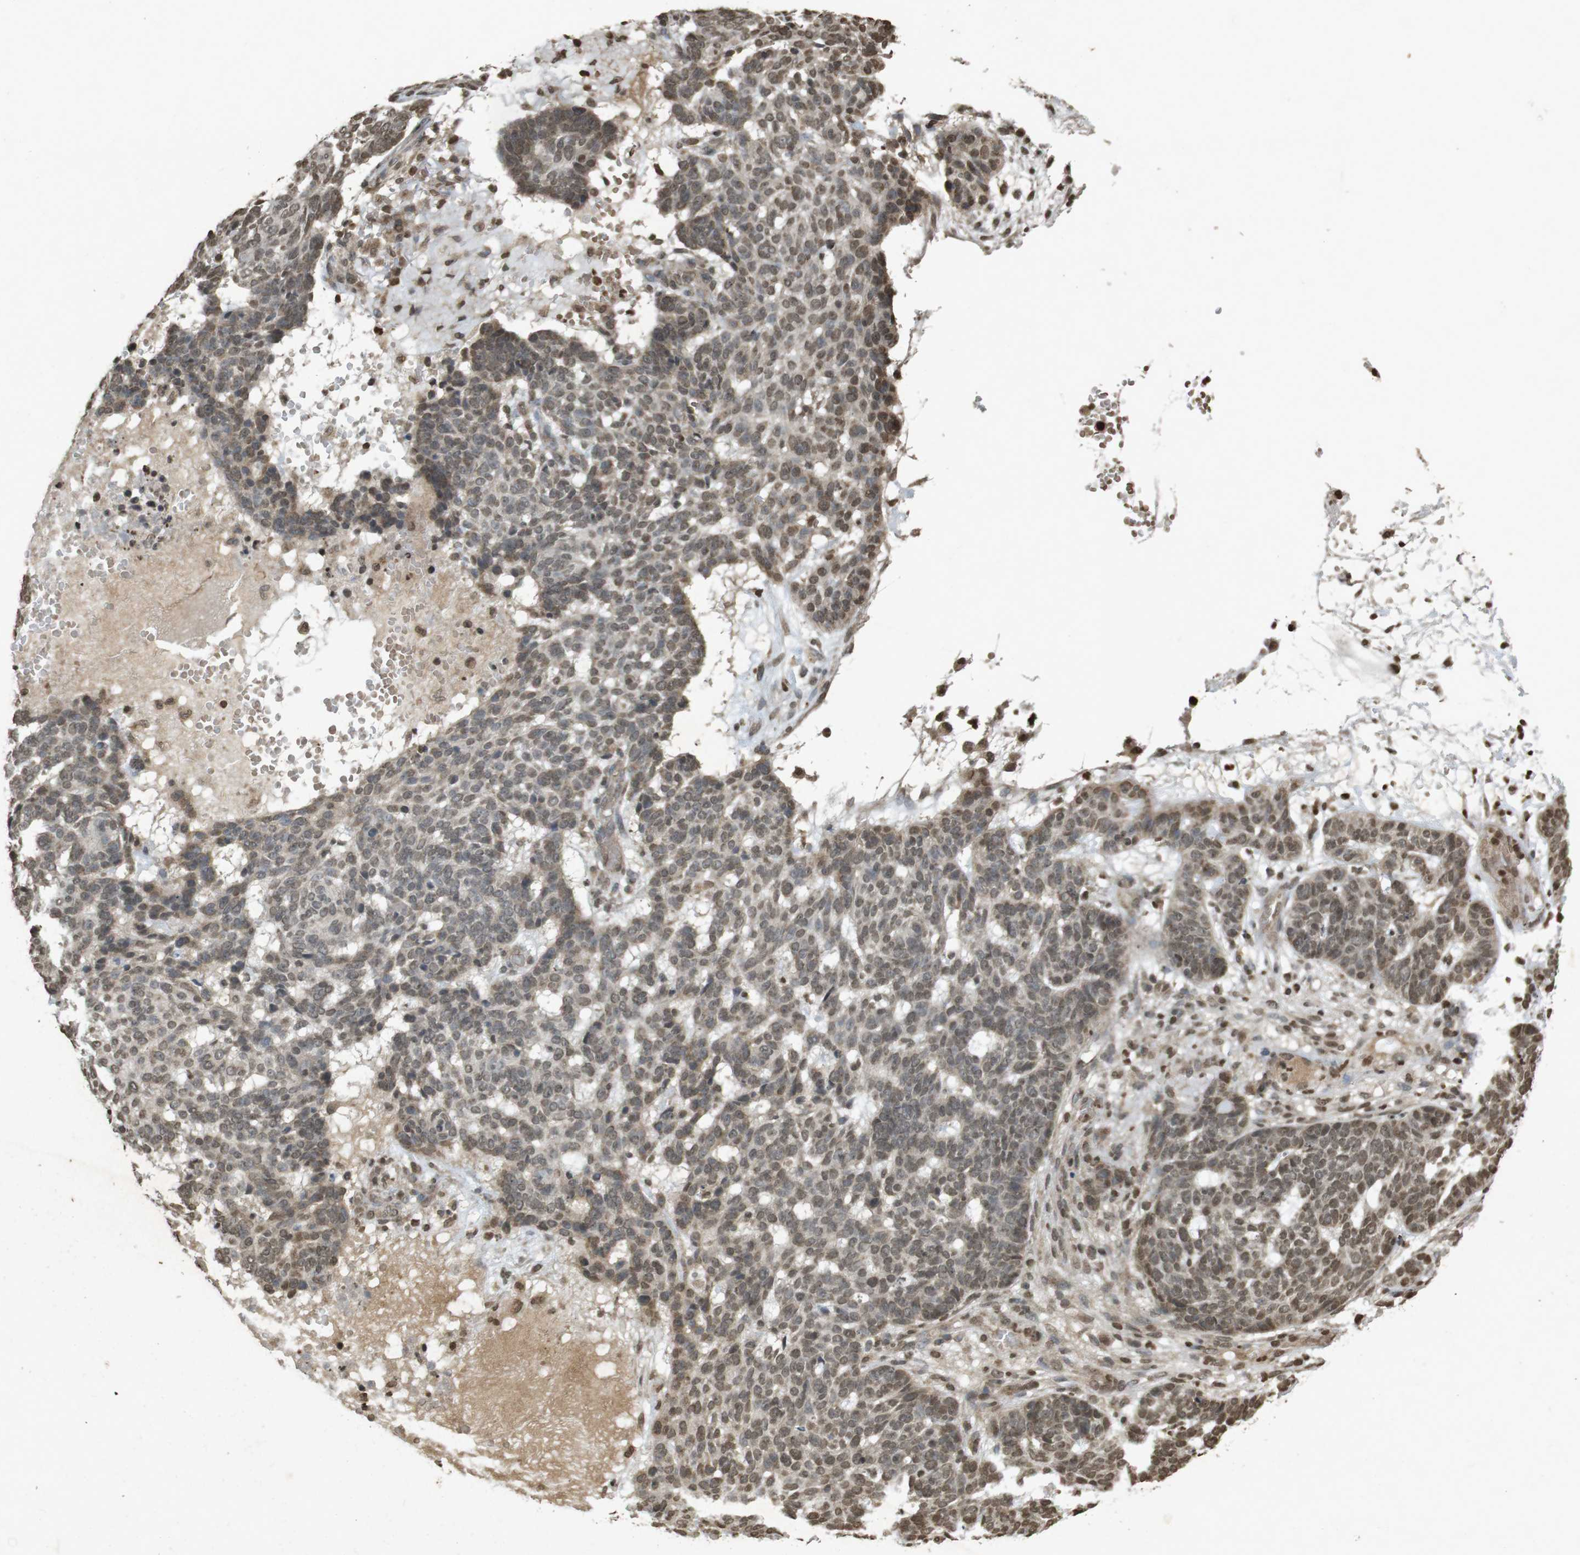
{"staining": {"intensity": "moderate", "quantity": ">75%", "location": "nuclear"}, "tissue": "skin cancer", "cell_type": "Tumor cells", "image_type": "cancer", "snomed": [{"axis": "morphology", "description": "Basal cell carcinoma"}, {"axis": "topography", "description": "Skin"}], "caption": "Immunohistochemical staining of human skin basal cell carcinoma displays moderate nuclear protein staining in about >75% of tumor cells. The staining was performed using DAB (3,3'-diaminobenzidine) to visualize the protein expression in brown, while the nuclei were stained in blue with hematoxylin (Magnification: 20x).", "gene": "ORC4", "patient": {"sex": "male", "age": 85}}